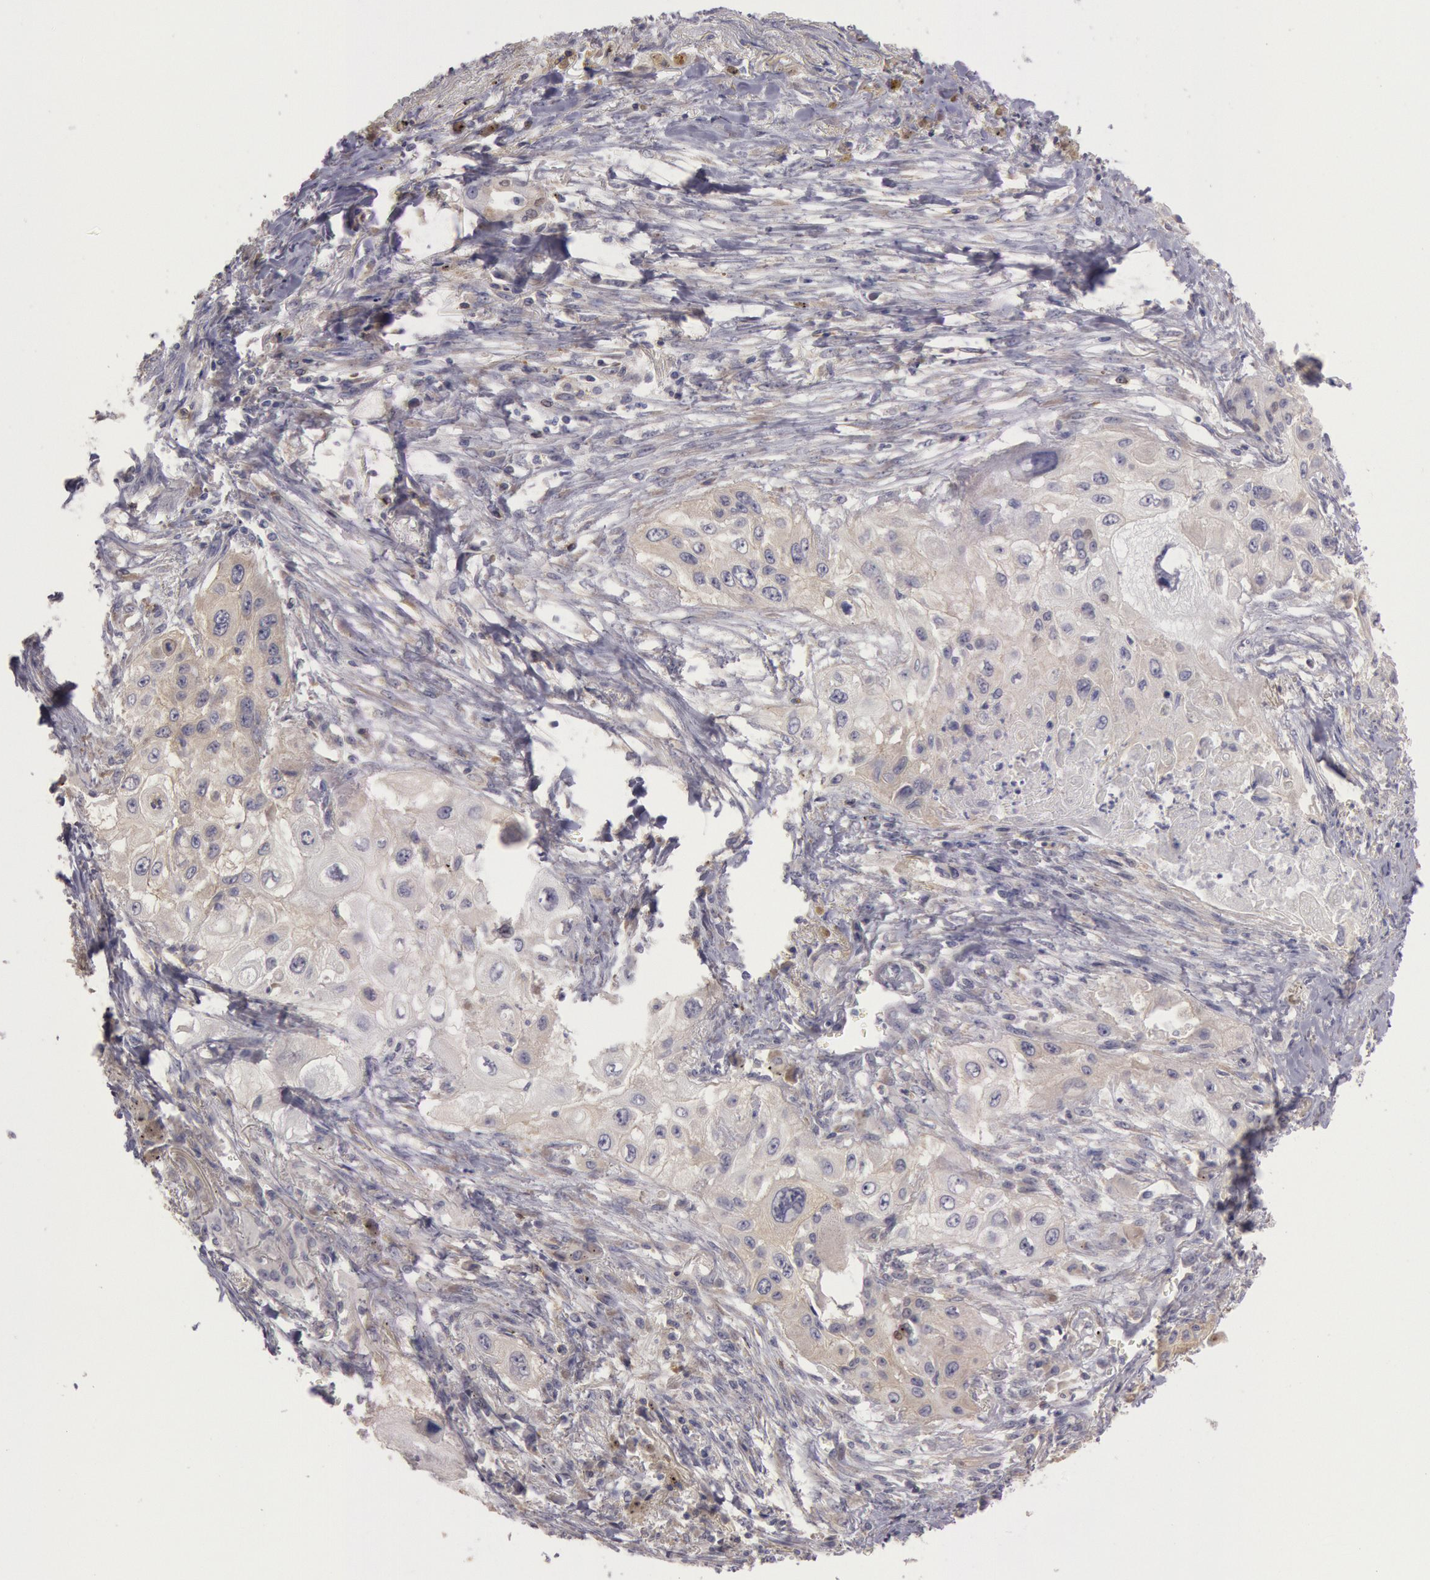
{"staining": {"intensity": "weak", "quantity": "25%-75%", "location": "cytoplasmic/membranous"}, "tissue": "lung cancer", "cell_type": "Tumor cells", "image_type": "cancer", "snomed": [{"axis": "morphology", "description": "Squamous cell carcinoma, NOS"}, {"axis": "topography", "description": "Lung"}], "caption": "Brown immunohistochemical staining in human lung cancer (squamous cell carcinoma) demonstrates weak cytoplasmic/membranous staining in about 25%-75% of tumor cells.", "gene": "NMT2", "patient": {"sex": "male", "age": 71}}